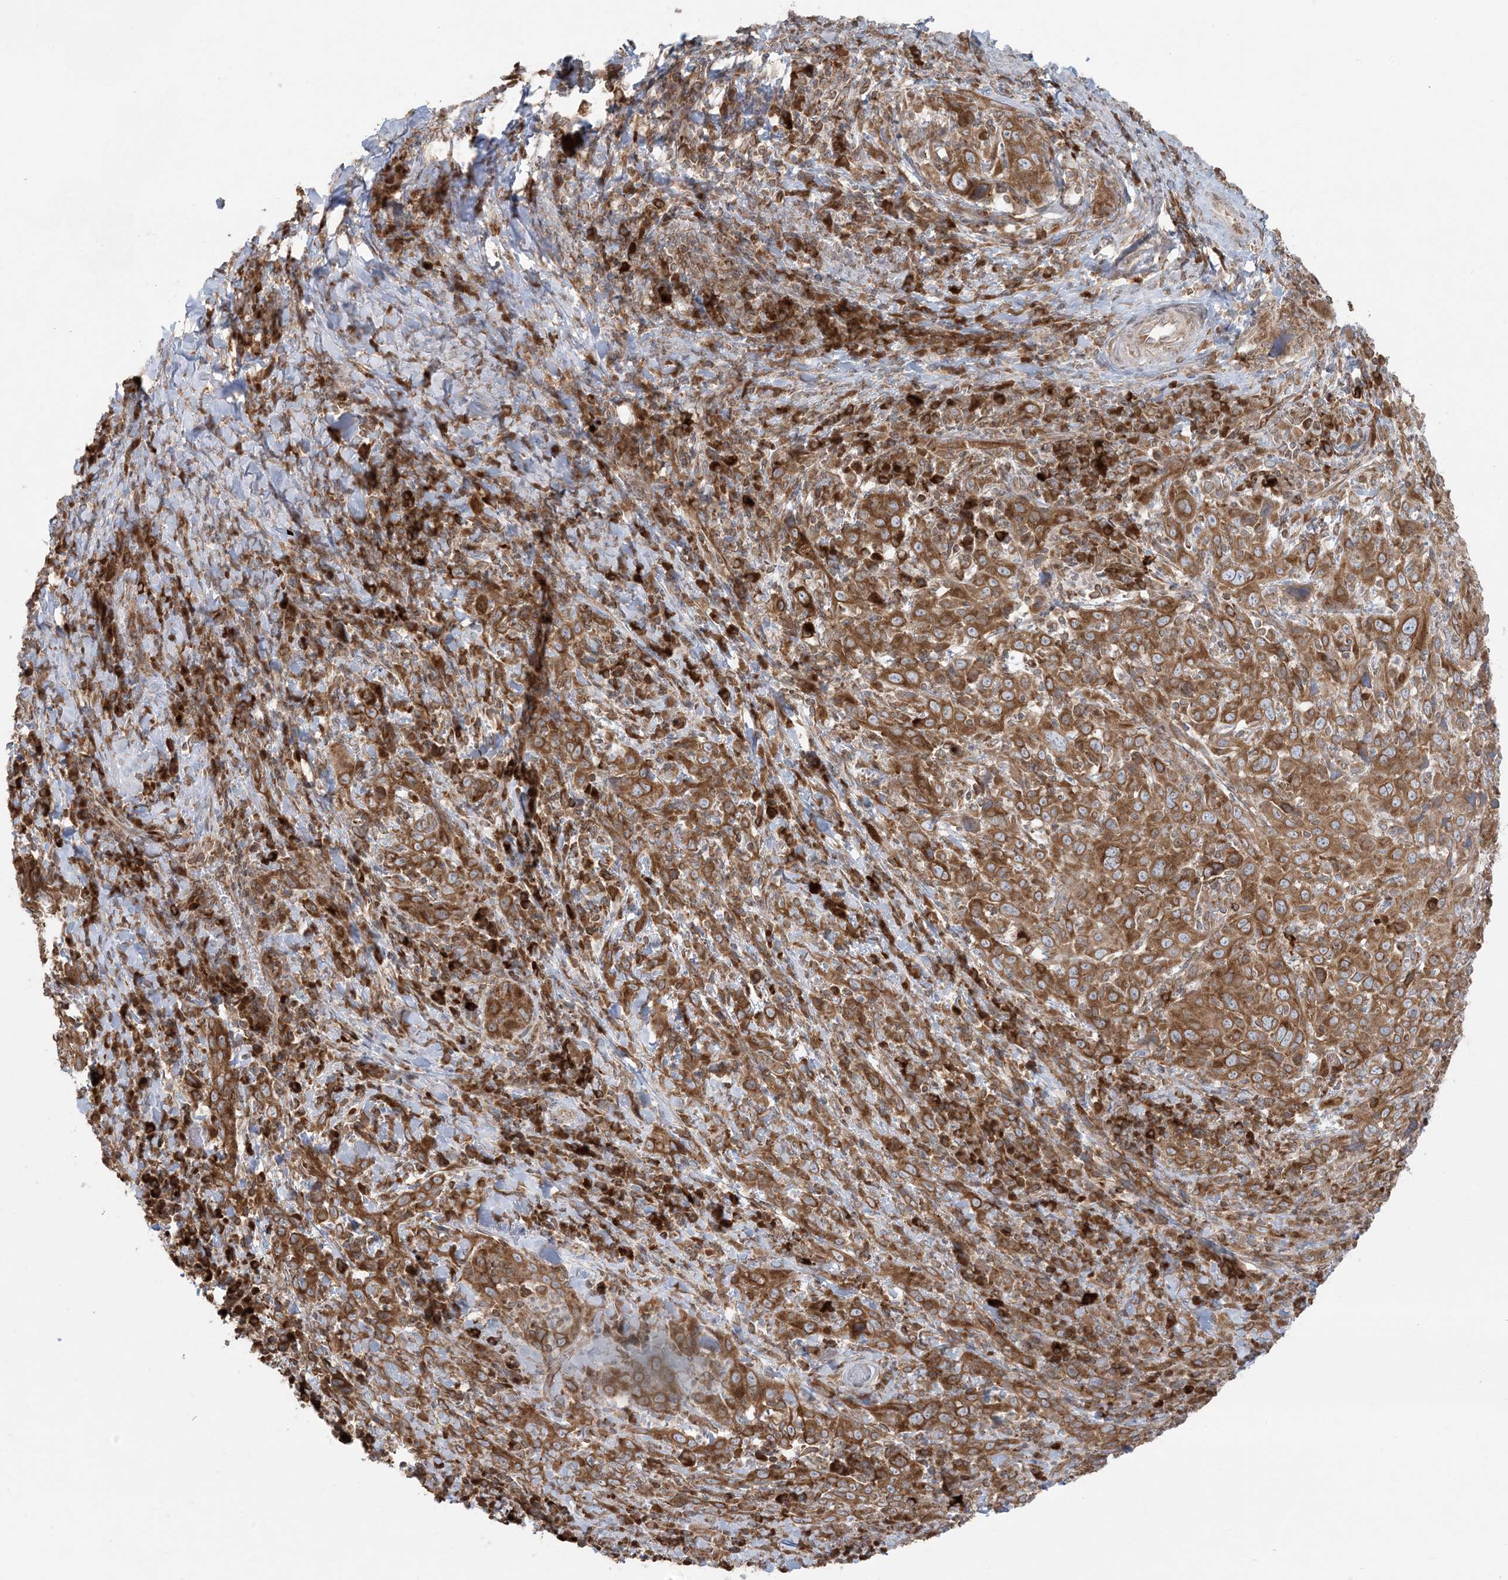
{"staining": {"intensity": "moderate", "quantity": ">75%", "location": "cytoplasmic/membranous"}, "tissue": "cervical cancer", "cell_type": "Tumor cells", "image_type": "cancer", "snomed": [{"axis": "morphology", "description": "Squamous cell carcinoma, NOS"}, {"axis": "topography", "description": "Cervix"}], "caption": "Protein staining of cervical squamous cell carcinoma tissue shows moderate cytoplasmic/membranous staining in about >75% of tumor cells.", "gene": "UBXN4", "patient": {"sex": "female", "age": 46}}